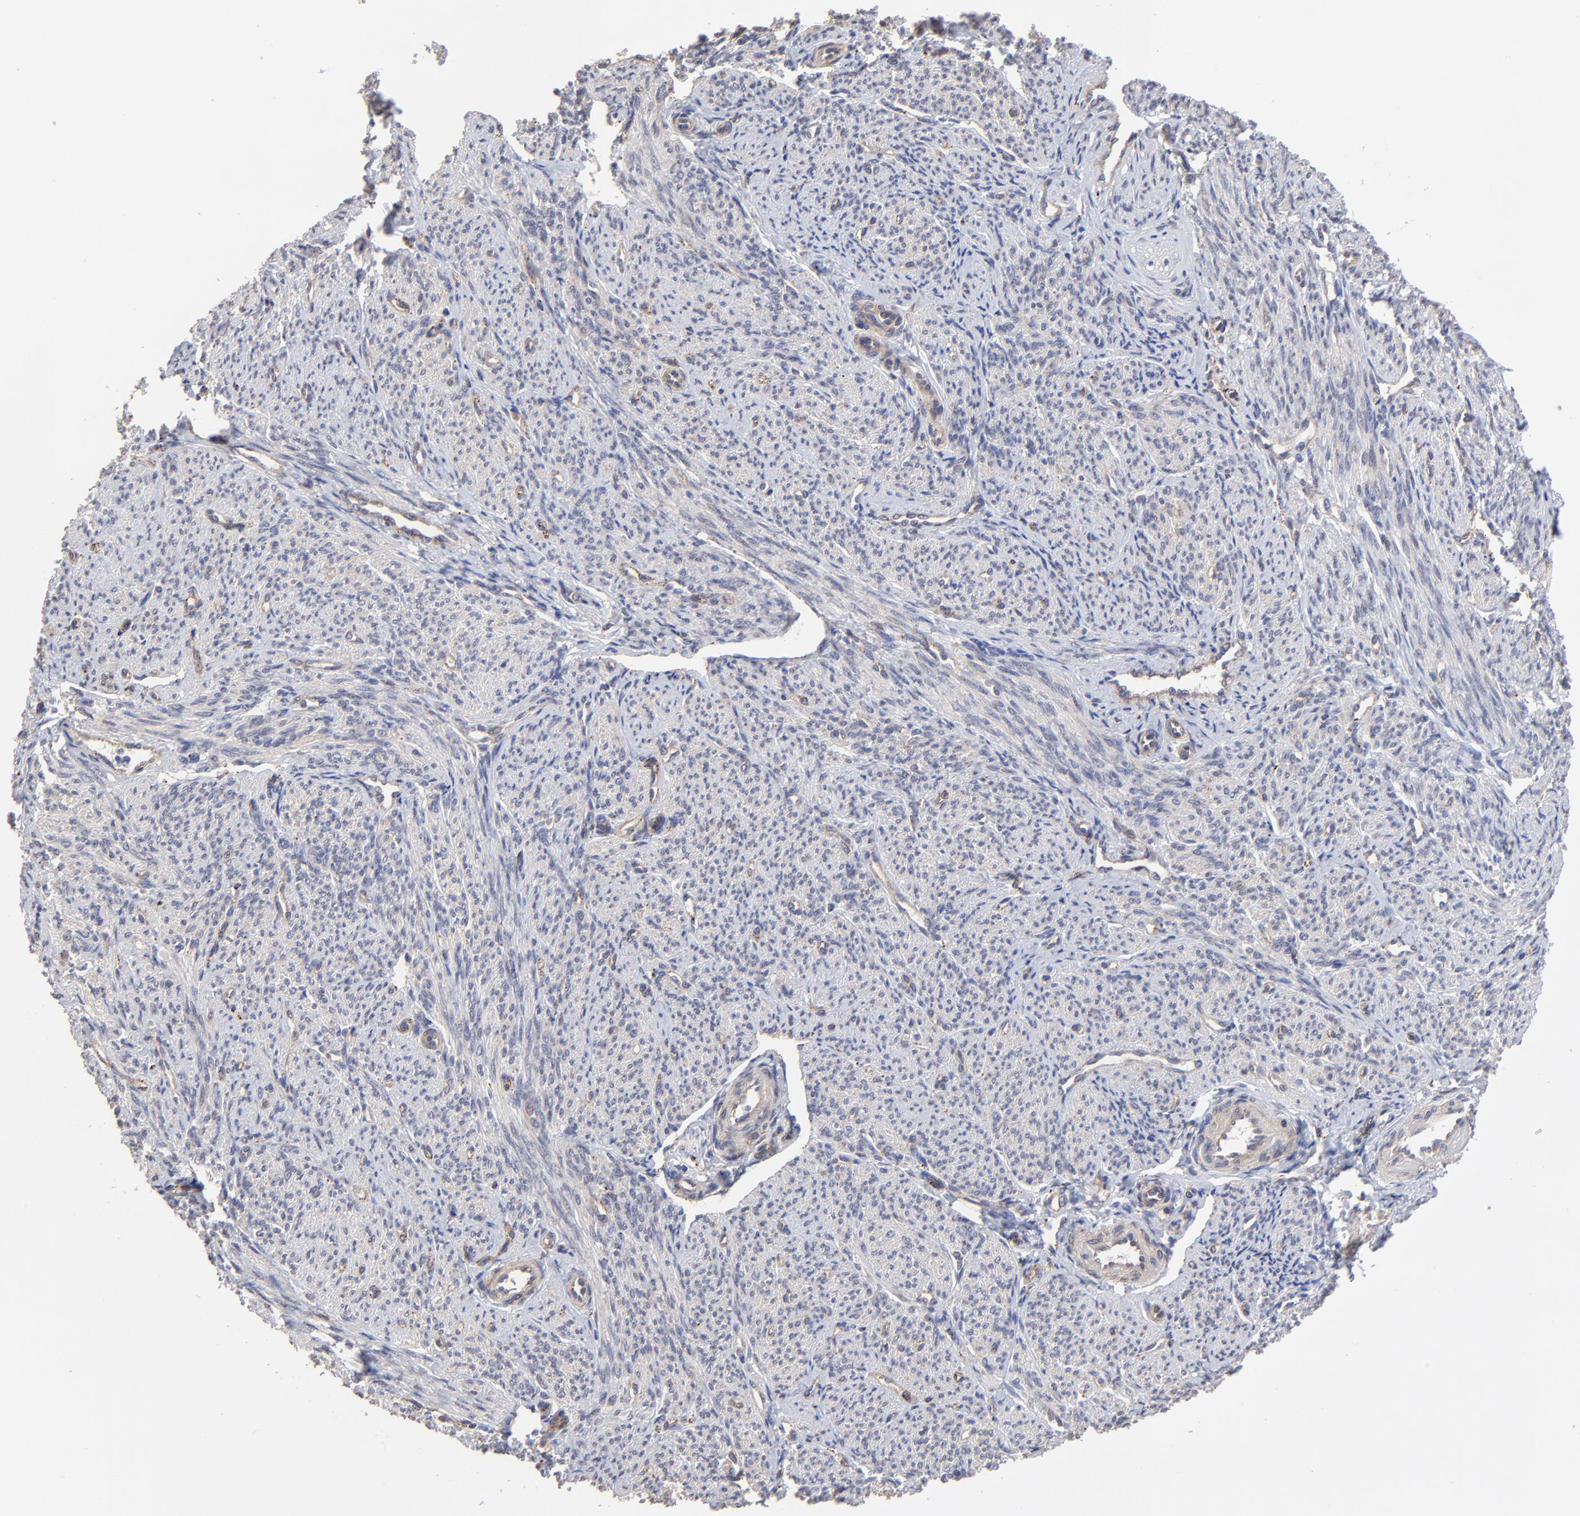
{"staining": {"intensity": "negative", "quantity": "none", "location": "none"}, "tissue": "smooth muscle", "cell_type": "Smooth muscle cells", "image_type": "normal", "snomed": [{"axis": "morphology", "description": "Normal tissue, NOS"}, {"axis": "topography", "description": "Smooth muscle"}], "caption": "The immunohistochemistry photomicrograph has no significant positivity in smooth muscle cells of smooth muscle.", "gene": "PDE4B", "patient": {"sex": "female", "age": 65}}